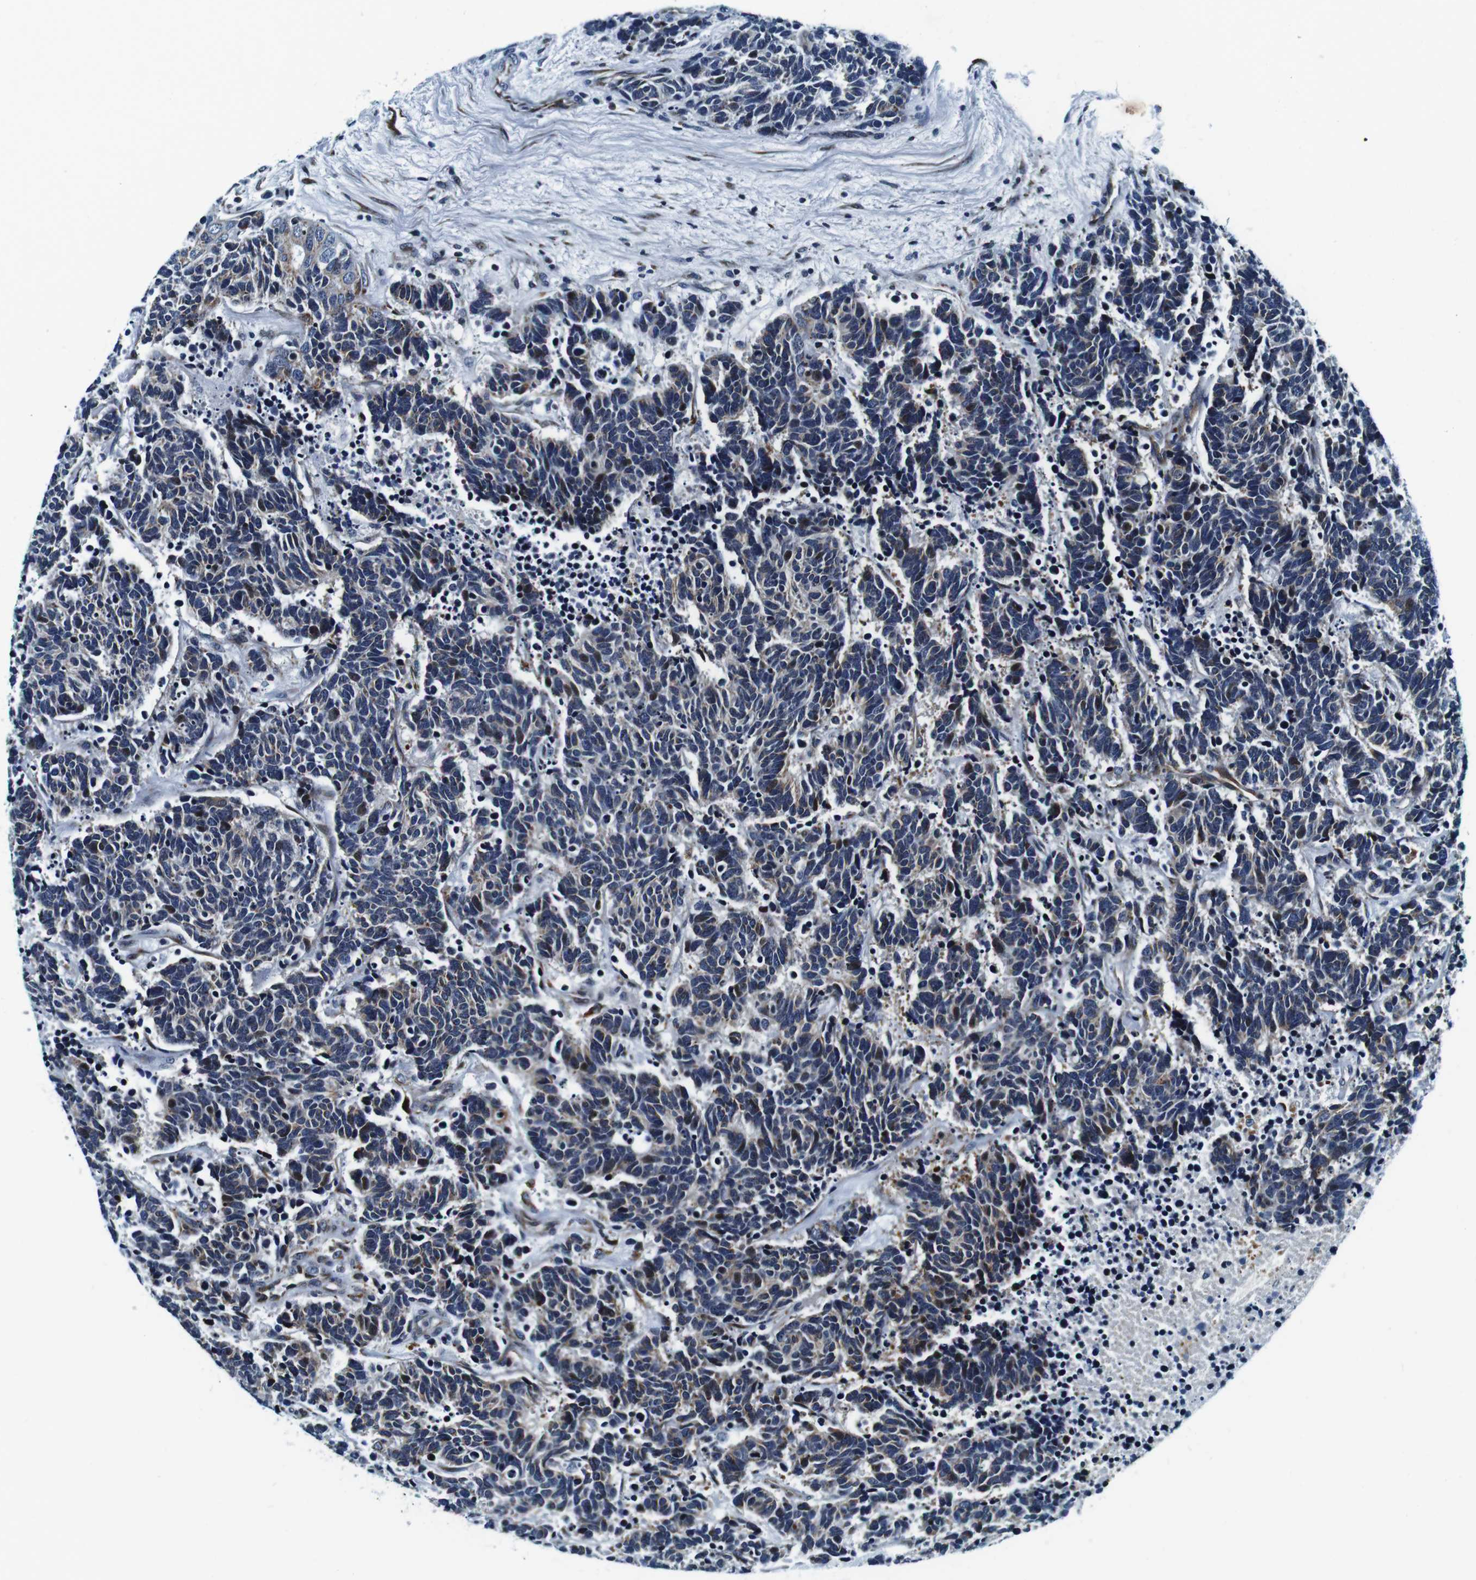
{"staining": {"intensity": "moderate", "quantity": "<25%", "location": "cytoplasmic/membranous"}, "tissue": "carcinoid", "cell_type": "Tumor cells", "image_type": "cancer", "snomed": [{"axis": "morphology", "description": "Carcinoma, NOS"}, {"axis": "morphology", "description": "Carcinoid, malignant, NOS"}, {"axis": "topography", "description": "Urinary bladder"}], "caption": "Immunohistochemical staining of human carcinoid shows low levels of moderate cytoplasmic/membranous protein expression in approximately <25% of tumor cells. Nuclei are stained in blue.", "gene": "FAR2", "patient": {"sex": "male", "age": 57}}